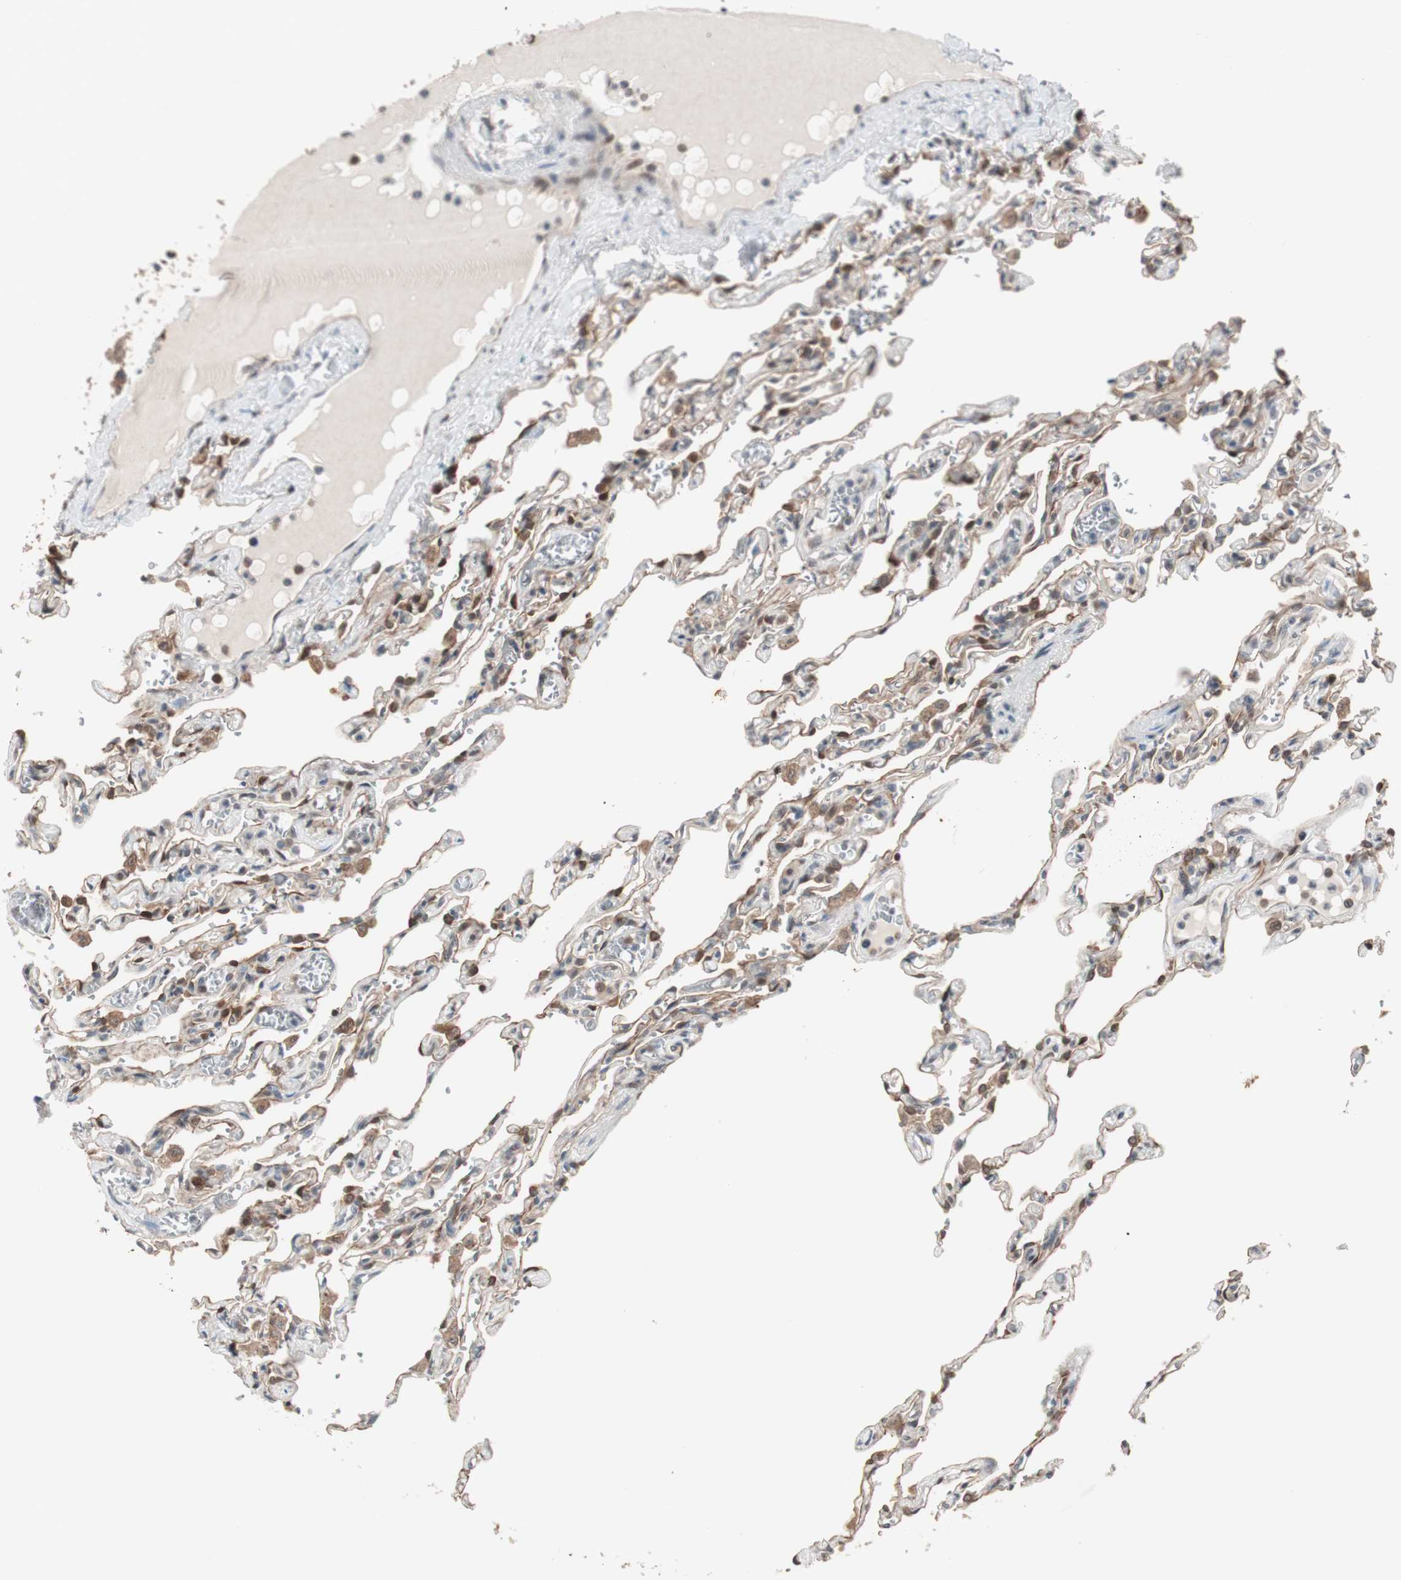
{"staining": {"intensity": "moderate", "quantity": ">75%", "location": "cytoplasmic/membranous"}, "tissue": "lung", "cell_type": "Alveolar cells", "image_type": "normal", "snomed": [{"axis": "morphology", "description": "Normal tissue, NOS"}, {"axis": "topography", "description": "Lung"}], "caption": "Immunohistochemical staining of unremarkable lung reveals >75% levels of moderate cytoplasmic/membranous protein expression in about >75% of alveolar cells. The staining was performed using DAB, with brown indicating positive protein expression. Nuclei are stained blue with hematoxylin.", "gene": "FBXO5", "patient": {"sex": "male", "age": 21}}